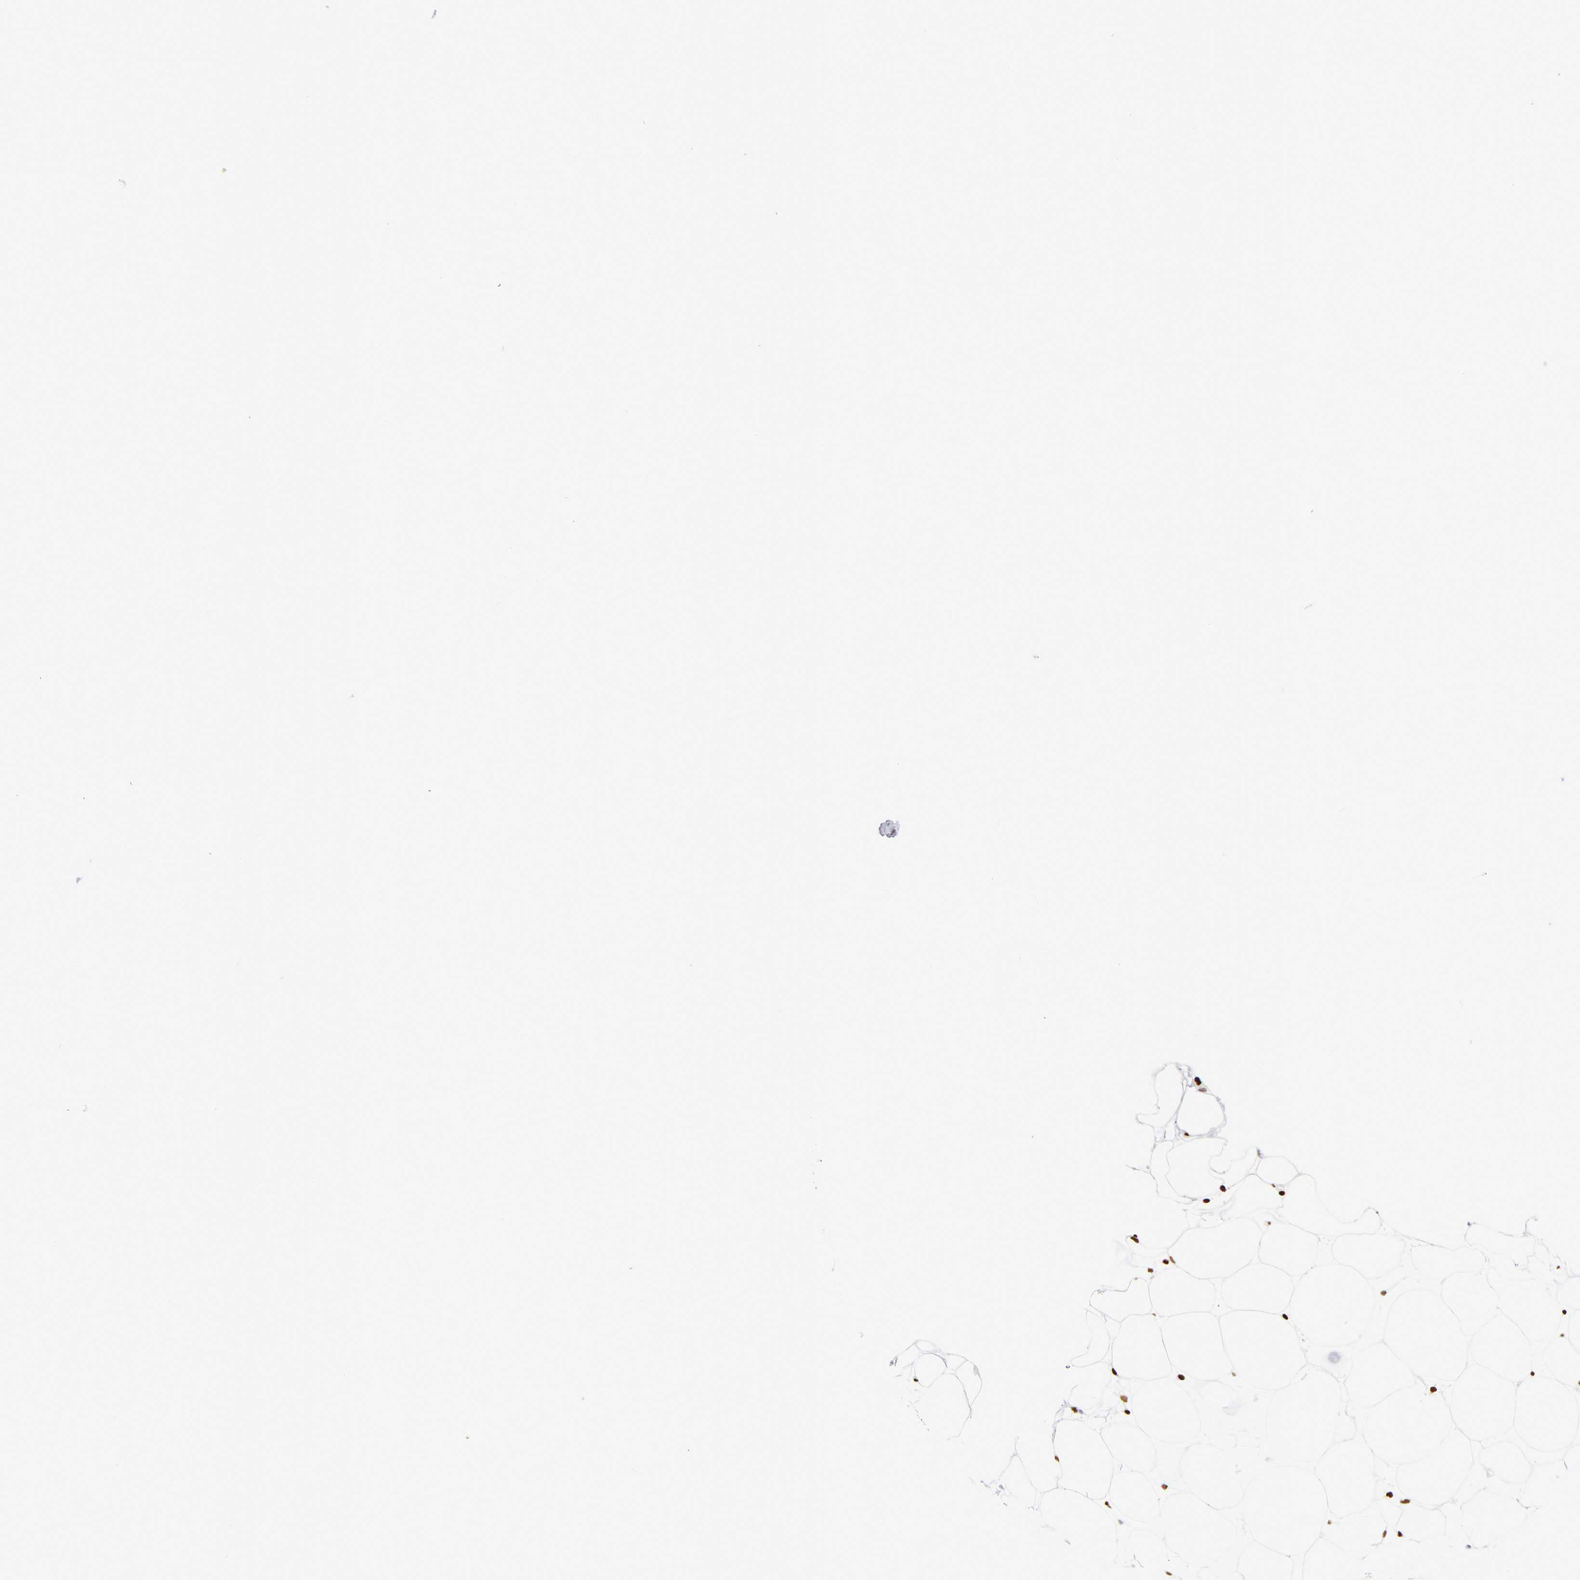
{"staining": {"intensity": "moderate", "quantity": ">75%", "location": "nuclear"}, "tissue": "adipose tissue", "cell_type": "Adipocytes", "image_type": "normal", "snomed": [{"axis": "morphology", "description": "Normal tissue, NOS"}, {"axis": "topography", "description": "Breast"}], "caption": "Immunohistochemistry of normal adipose tissue shows medium levels of moderate nuclear positivity in approximately >75% of adipocytes. Nuclei are stained in blue.", "gene": "RTL4", "patient": {"sex": "female", "age": 22}}